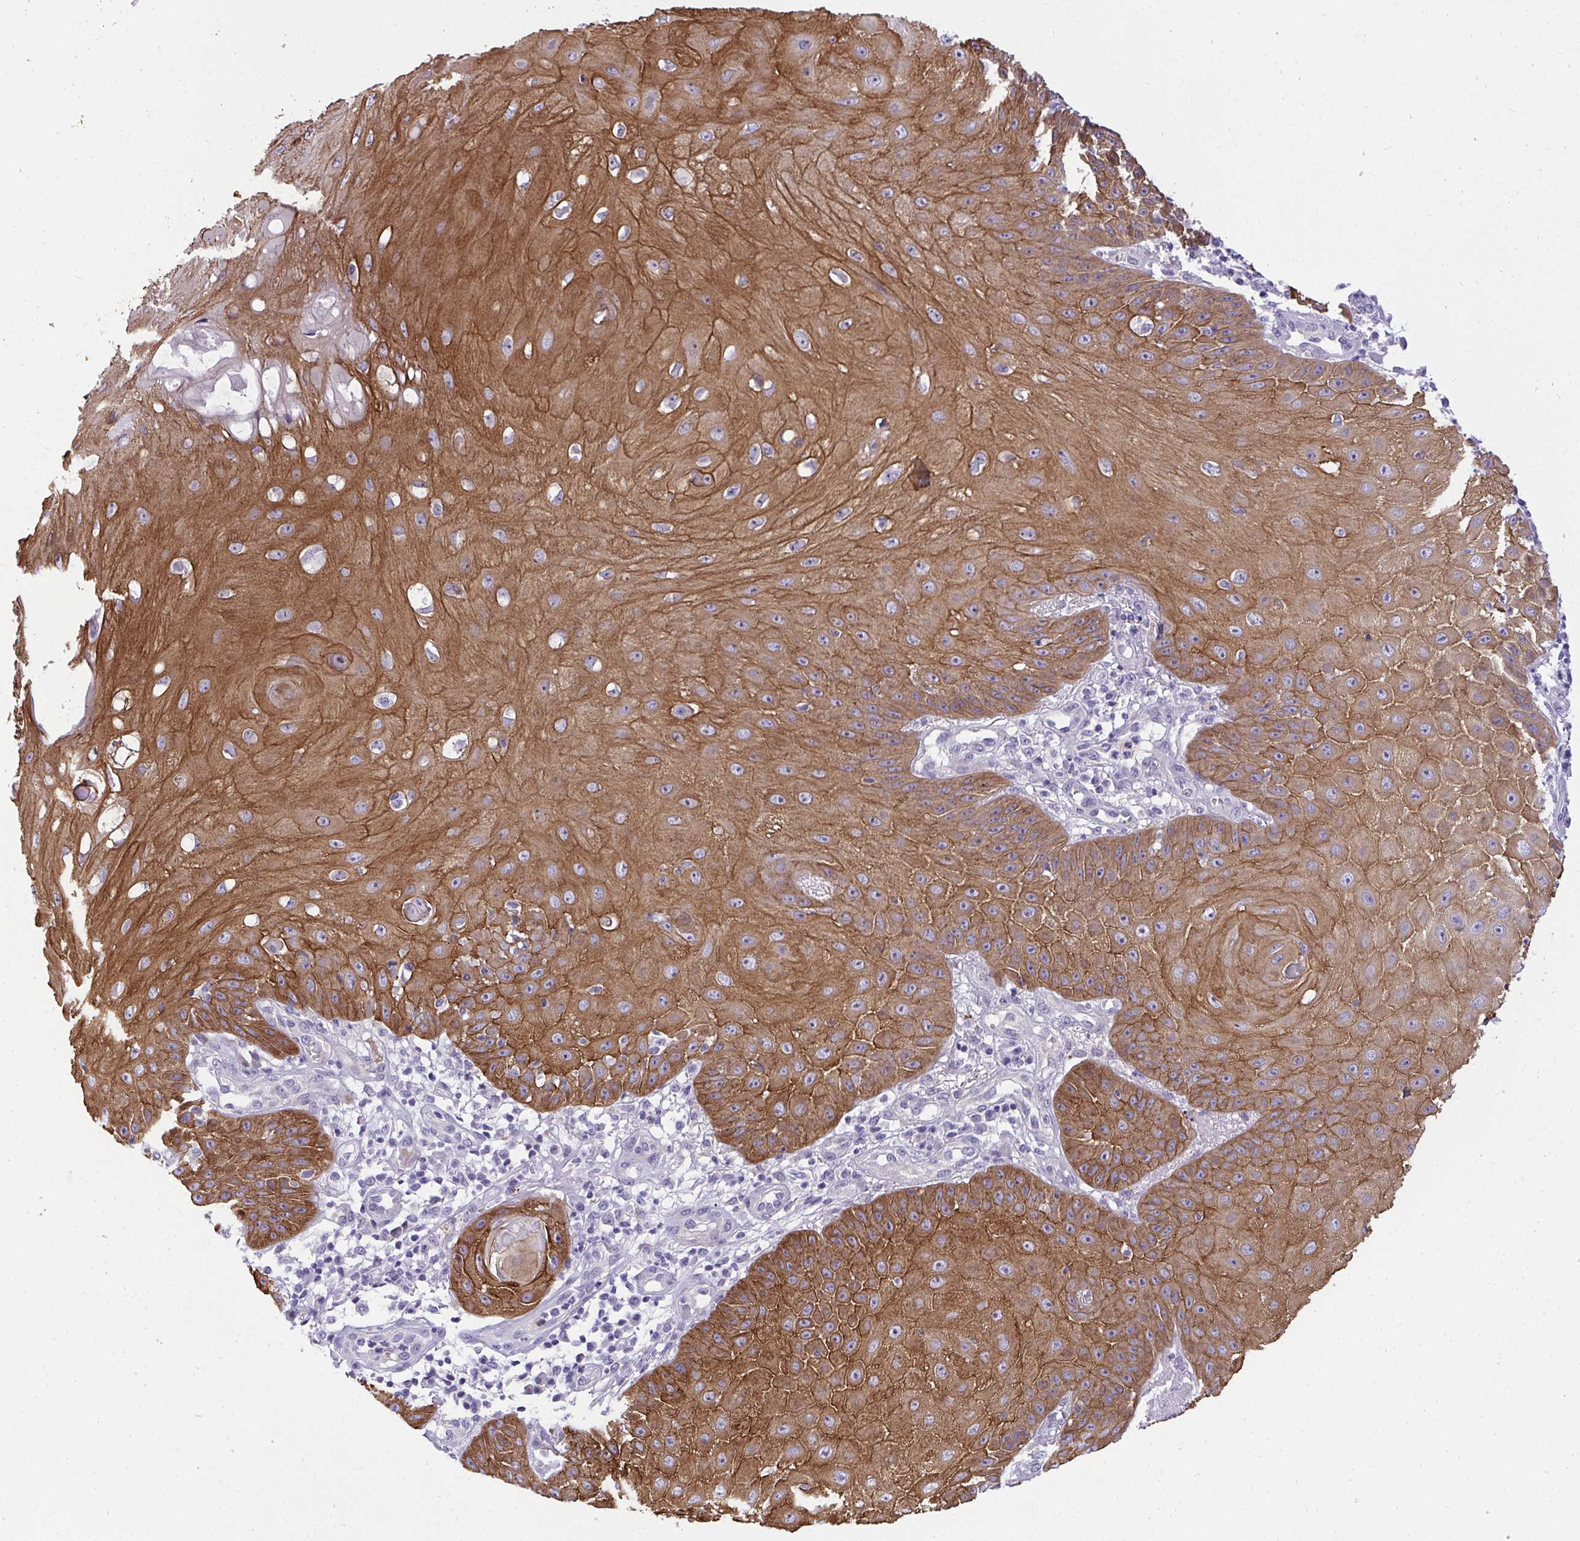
{"staining": {"intensity": "strong", "quantity": ">75%", "location": "cytoplasmic/membranous"}, "tissue": "skin cancer", "cell_type": "Tumor cells", "image_type": "cancer", "snomed": [{"axis": "morphology", "description": "Squamous cell carcinoma, NOS"}, {"axis": "topography", "description": "Skin"}], "caption": "Immunohistochemistry (IHC) staining of skin cancer, which reveals high levels of strong cytoplasmic/membranous positivity in about >75% of tumor cells indicating strong cytoplasmic/membranous protein staining. The staining was performed using DAB (brown) for protein detection and nuclei were counterstained in hematoxylin (blue).", "gene": "AK5", "patient": {"sex": "male", "age": 70}}